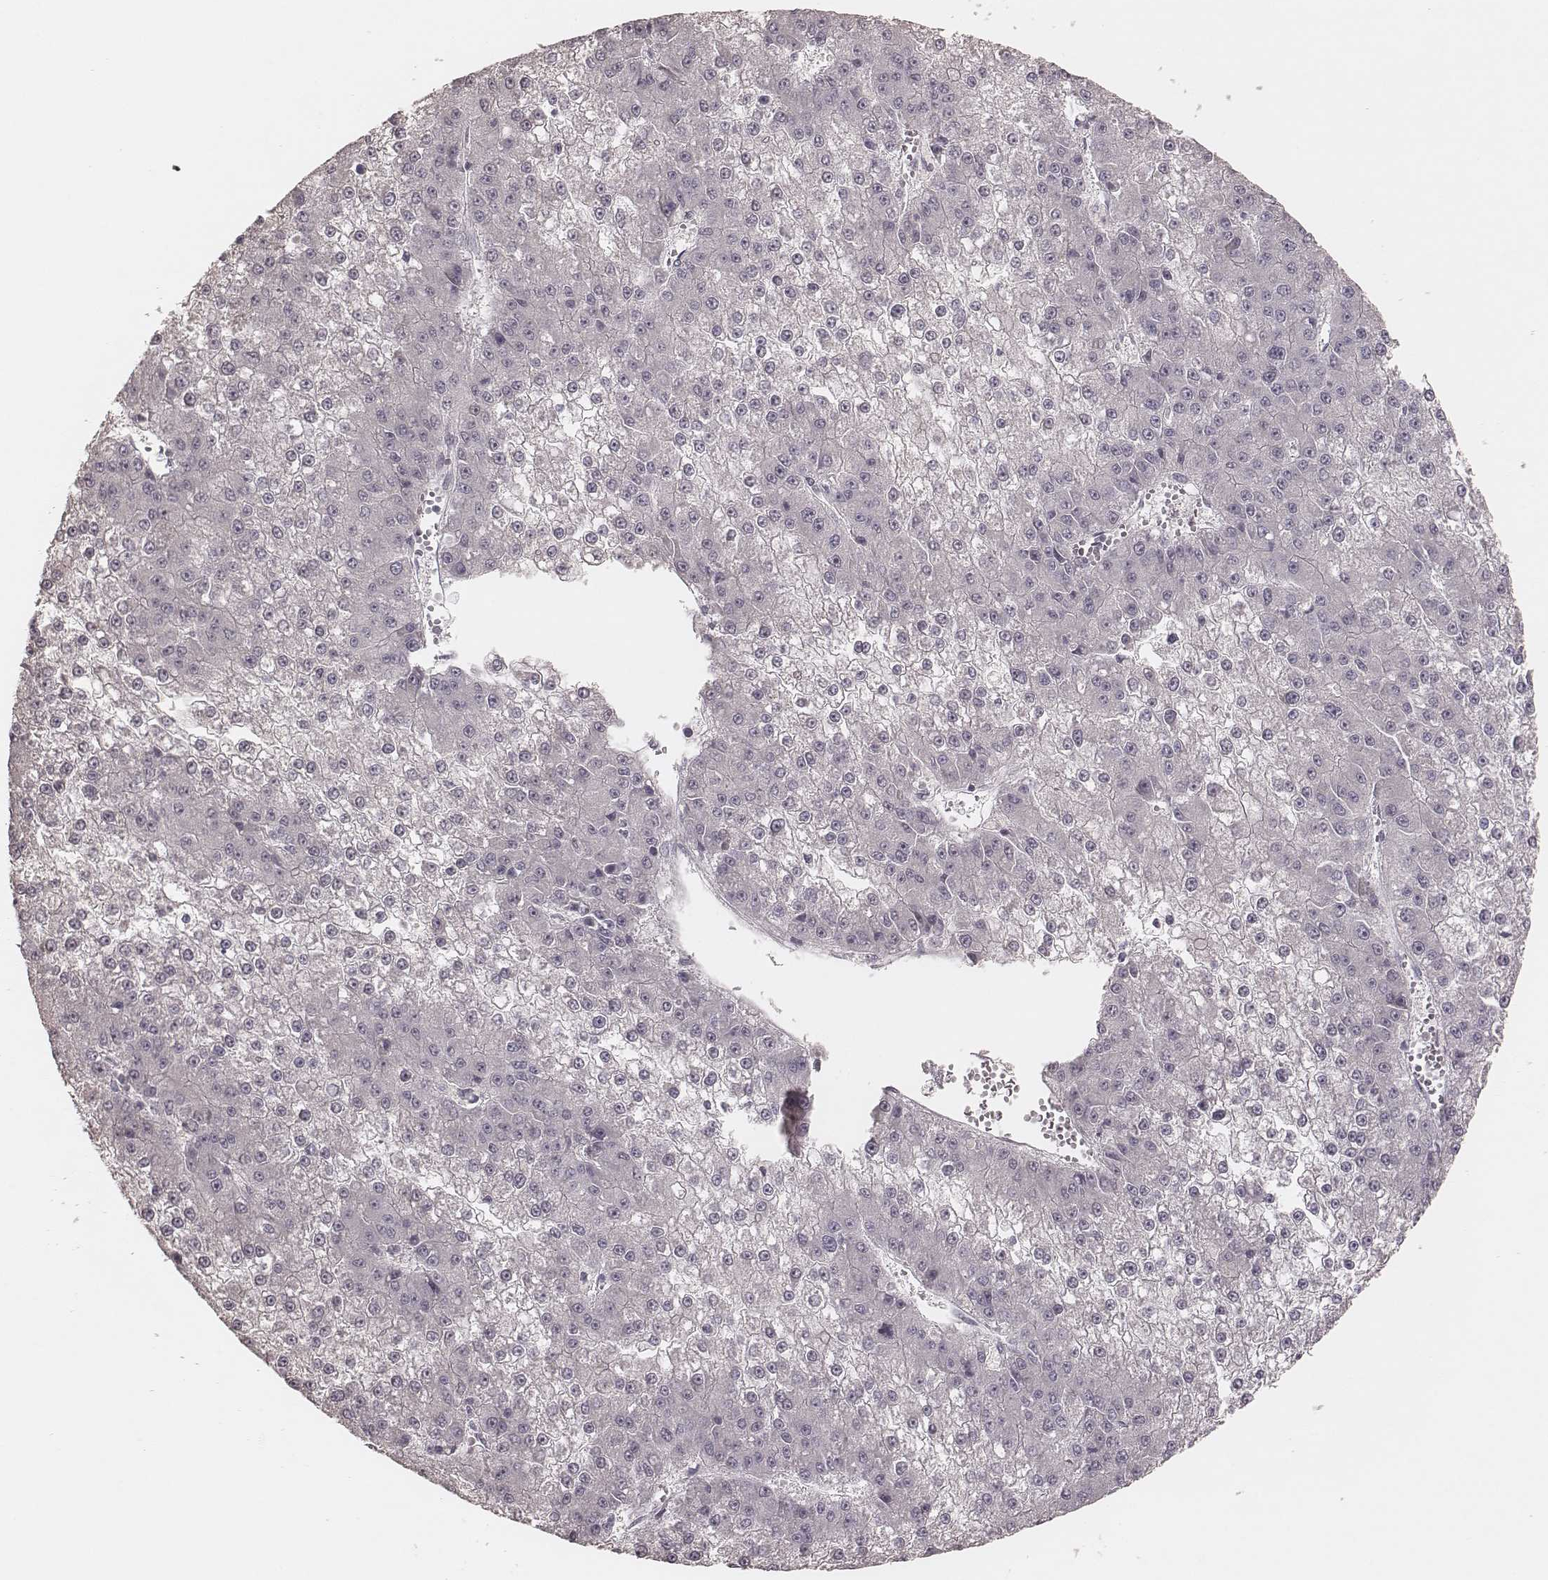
{"staining": {"intensity": "negative", "quantity": "none", "location": "none"}, "tissue": "liver cancer", "cell_type": "Tumor cells", "image_type": "cancer", "snomed": [{"axis": "morphology", "description": "Carcinoma, Hepatocellular, NOS"}, {"axis": "topography", "description": "Liver"}], "caption": "Human liver cancer stained for a protein using immunohistochemistry shows no staining in tumor cells.", "gene": "FAM13B", "patient": {"sex": "female", "age": 73}}